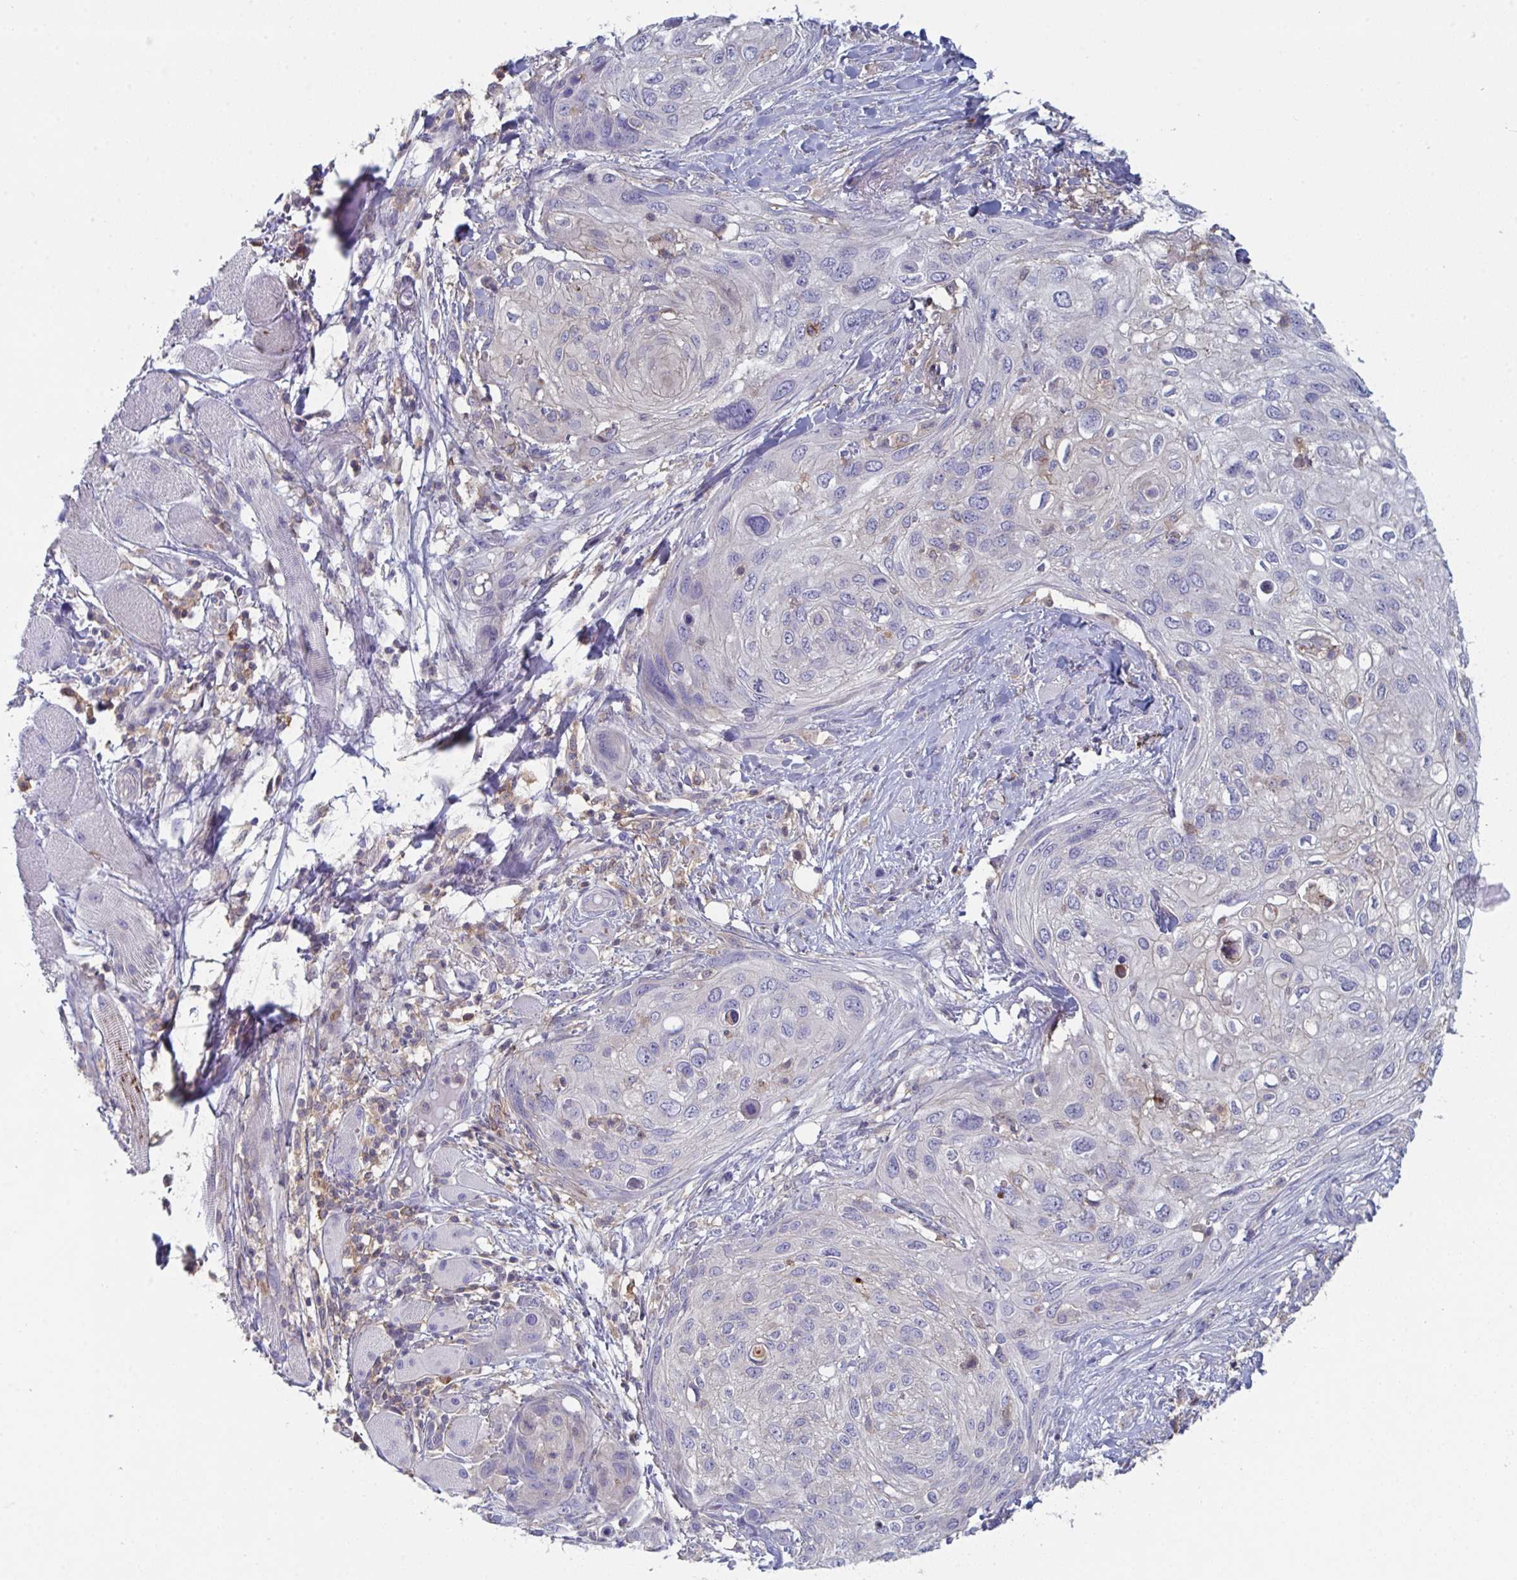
{"staining": {"intensity": "negative", "quantity": "none", "location": "none"}, "tissue": "skin cancer", "cell_type": "Tumor cells", "image_type": "cancer", "snomed": [{"axis": "morphology", "description": "Squamous cell carcinoma, NOS"}, {"axis": "topography", "description": "Skin"}], "caption": "Immunohistochemistry (IHC) of squamous cell carcinoma (skin) reveals no expression in tumor cells.", "gene": "DISP2", "patient": {"sex": "female", "age": 87}}